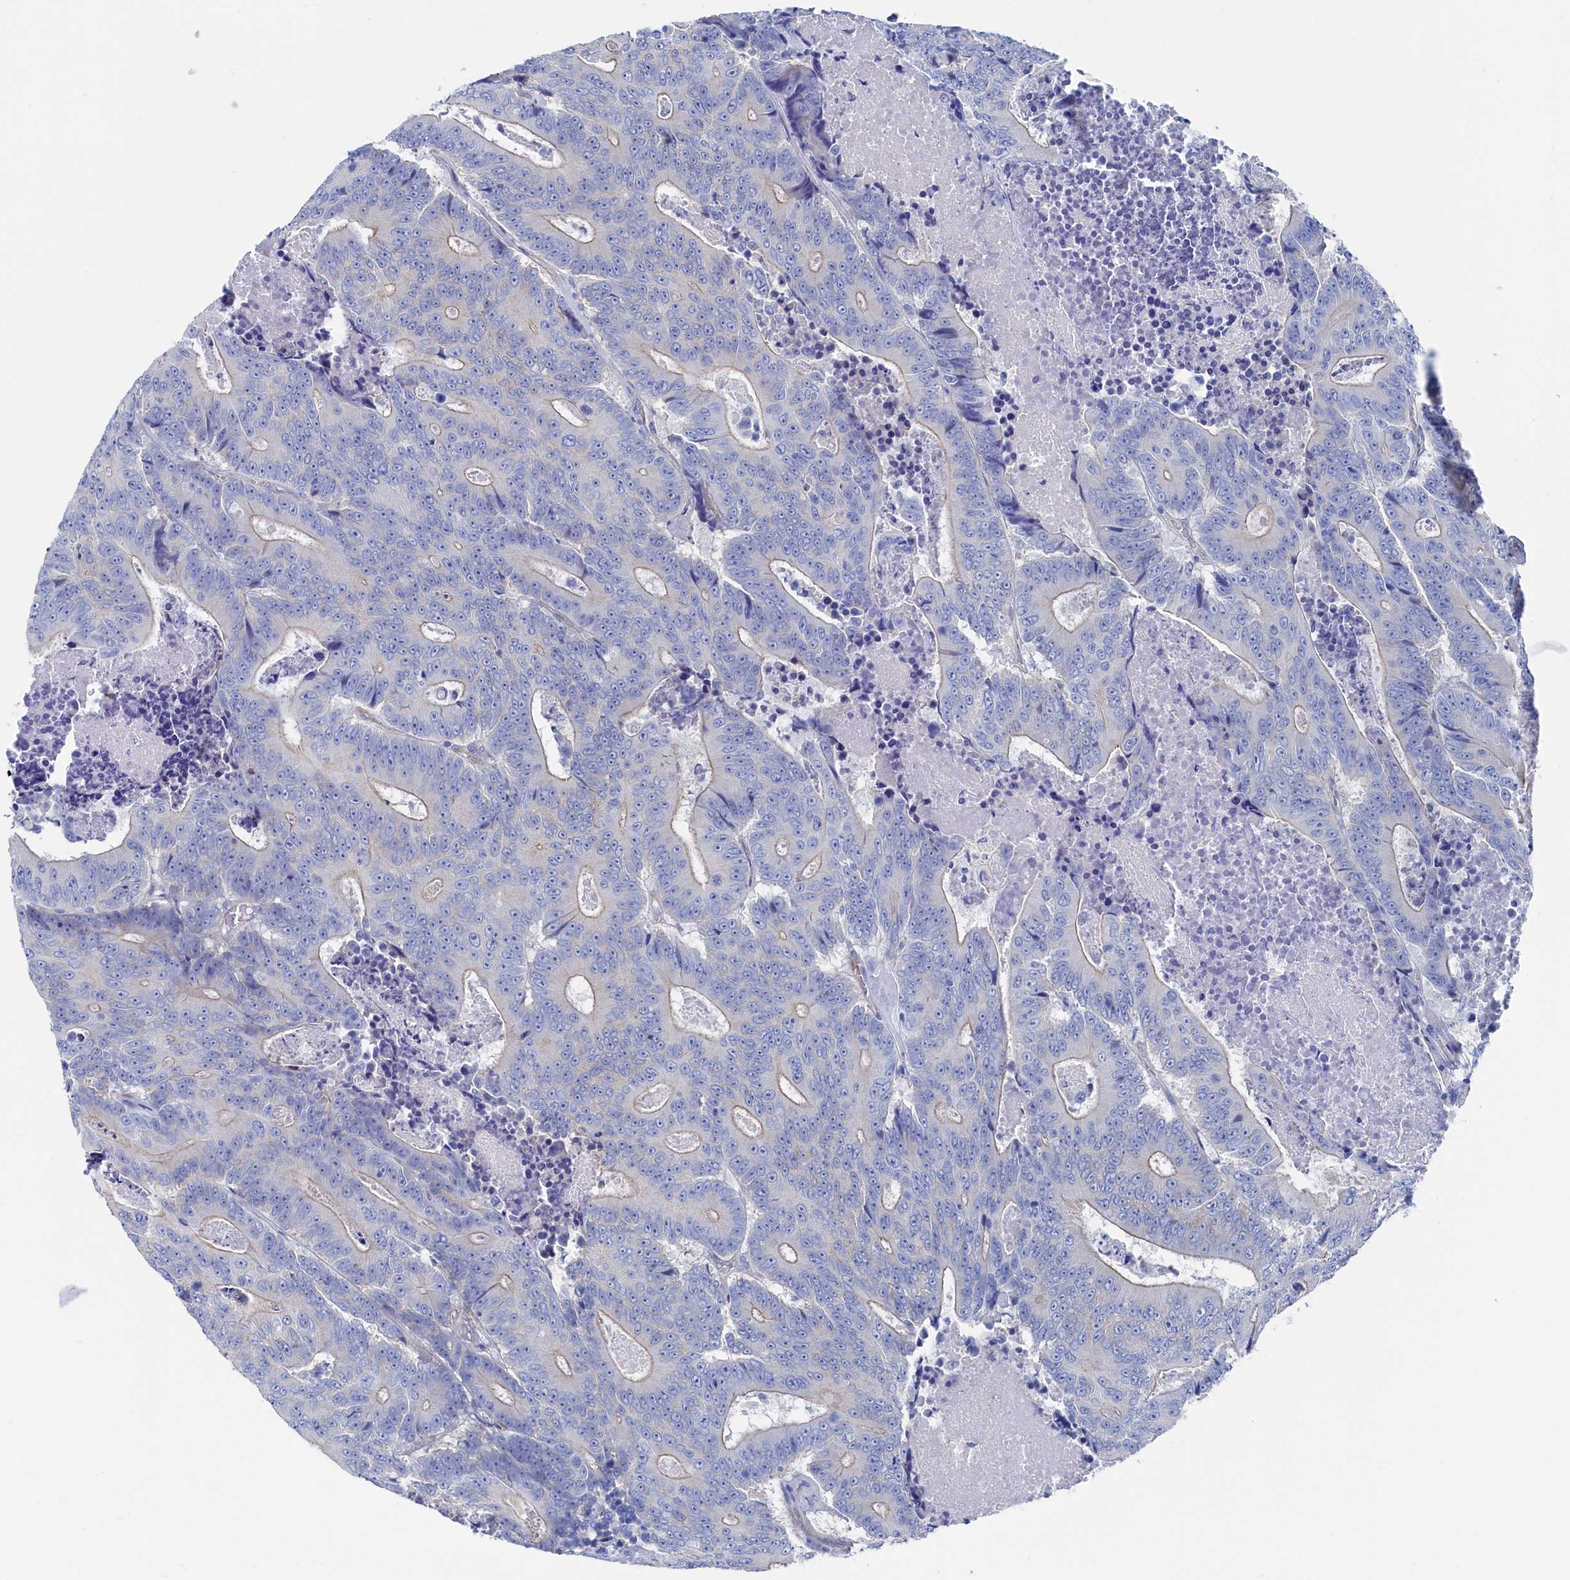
{"staining": {"intensity": "weak", "quantity": "<25%", "location": "cytoplasmic/membranous"}, "tissue": "colorectal cancer", "cell_type": "Tumor cells", "image_type": "cancer", "snomed": [{"axis": "morphology", "description": "Adenocarcinoma, NOS"}, {"axis": "topography", "description": "Colon"}], "caption": "DAB (3,3'-diaminobenzidine) immunohistochemical staining of adenocarcinoma (colorectal) demonstrates no significant expression in tumor cells.", "gene": "TMOD2", "patient": {"sex": "male", "age": 83}}